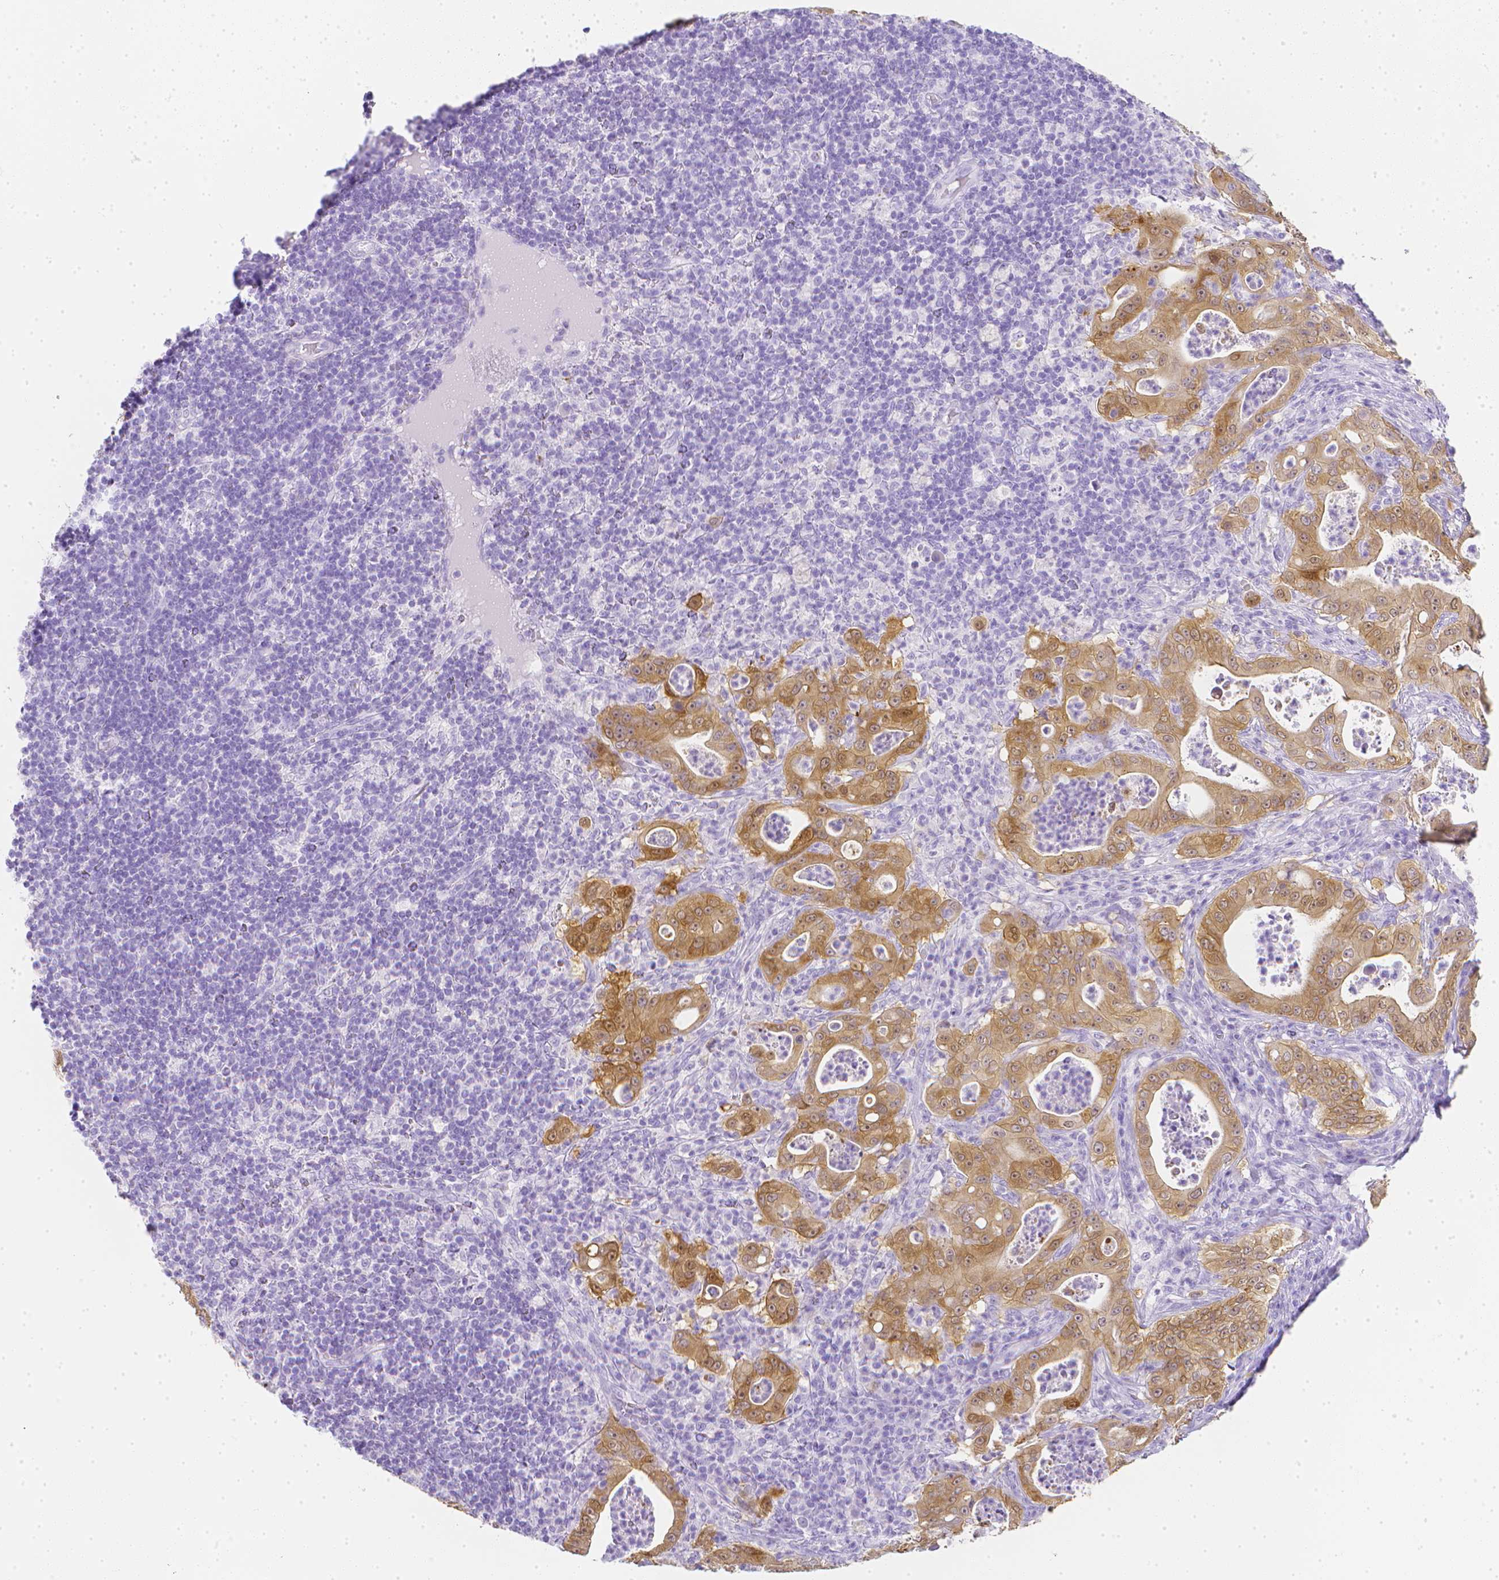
{"staining": {"intensity": "moderate", "quantity": ">75%", "location": "cytoplasmic/membranous,nuclear"}, "tissue": "pancreatic cancer", "cell_type": "Tumor cells", "image_type": "cancer", "snomed": [{"axis": "morphology", "description": "Adenocarcinoma, NOS"}, {"axis": "topography", "description": "Pancreas"}], "caption": "Protein staining of pancreatic cancer (adenocarcinoma) tissue displays moderate cytoplasmic/membranous and nuclear staining in about >75% of tumor cells.", "gene": "LGALS4", "patient": {"sex": "male", "age": 71}}